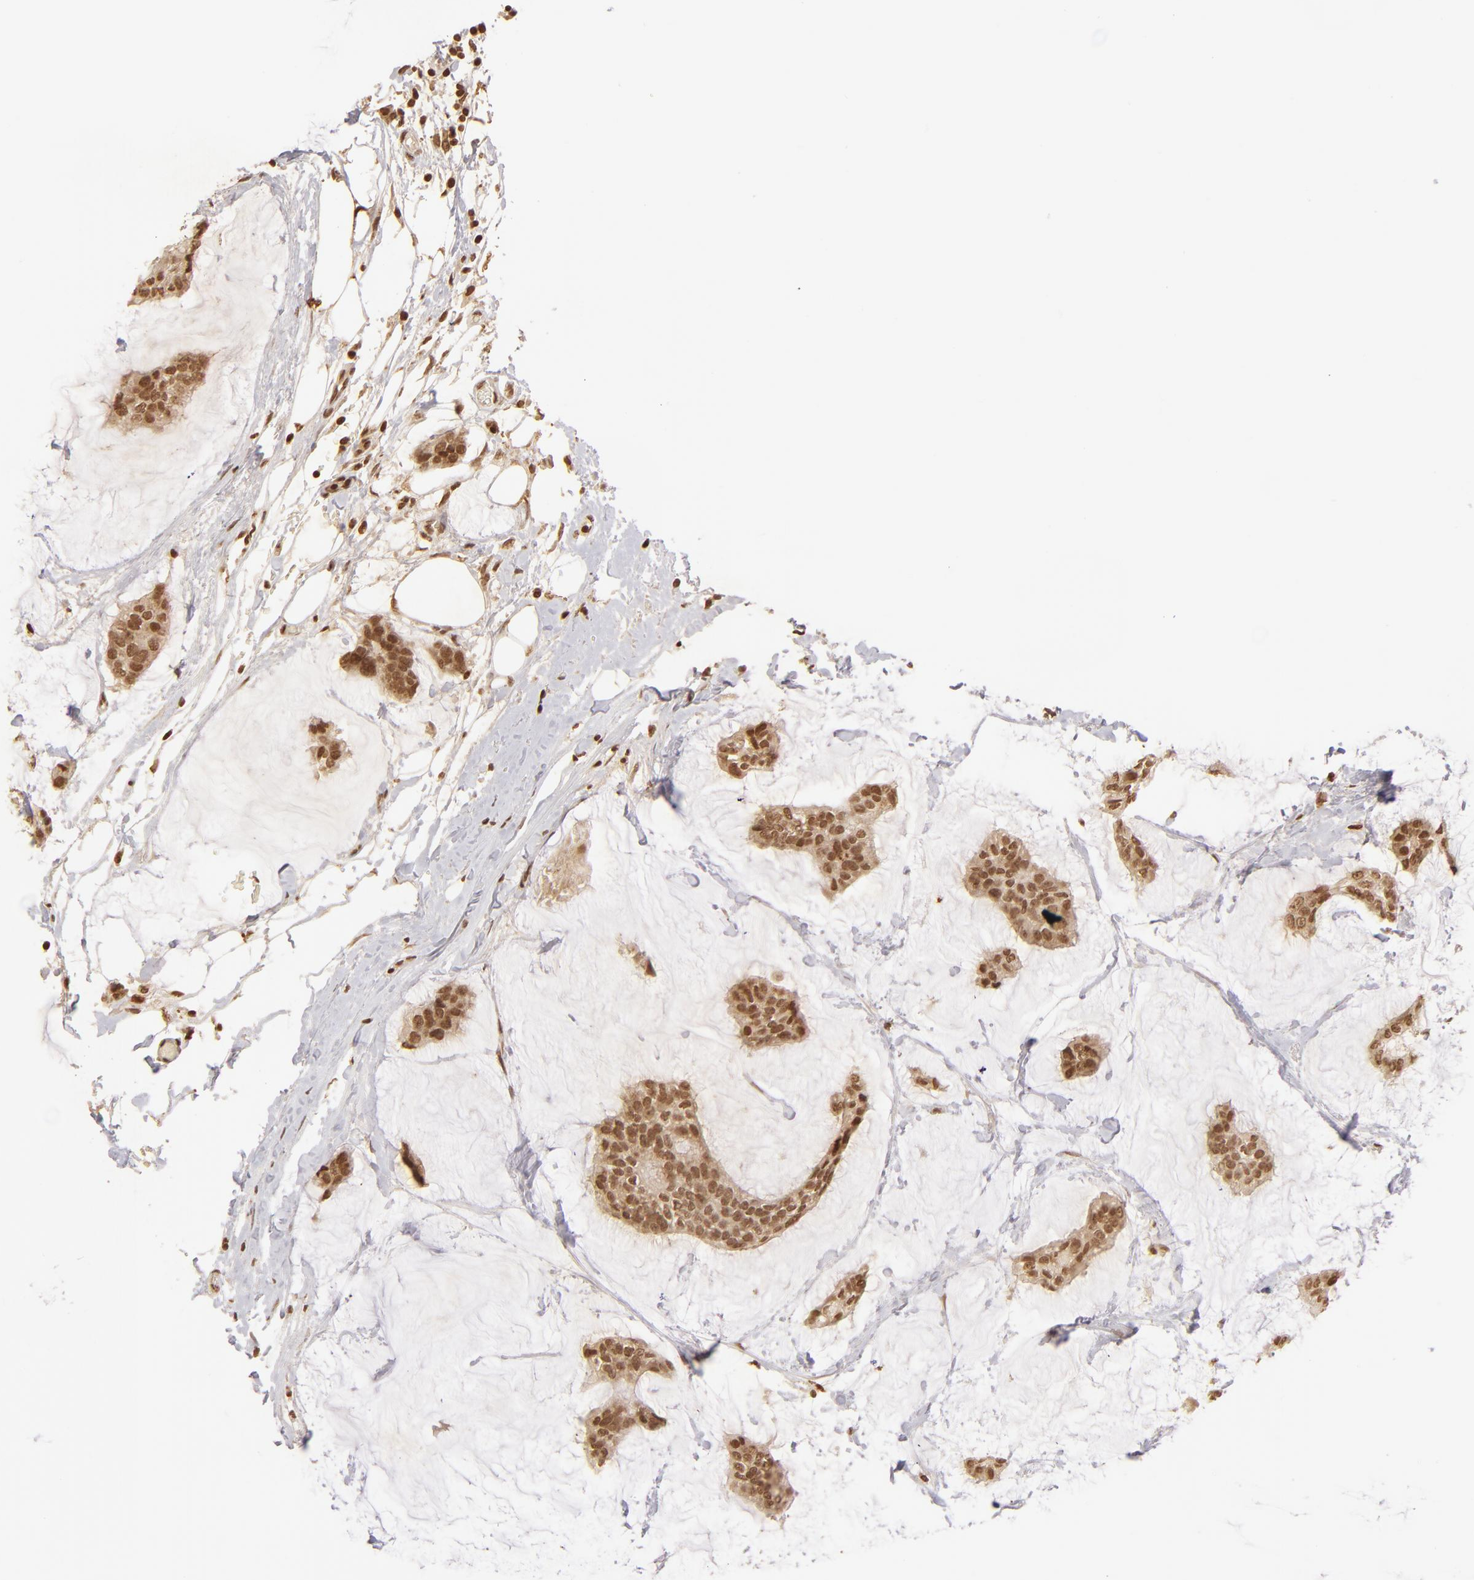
{"staining": {"intensity": "strong", "quantity": ">75%", "location": "cytoplasmic/membranous,nuclear"}, "tissue": "breast cancer", "cell_type": "Tumor cells", "image_type": "cancer", "snomed": [{"axis": "morphology", "description": "Duct carcinoma"}, {"axis": "topography", "description": "Breast"}], "caption": "Human breast intraductal carcinoma stained for a protein (brown) exhibits strong cytoplasmic/membranous and nuclear positive positivity in about >75% of tumor cells.", "gene": "CUL3", "patient": {"sex": "female", "age": 93}}